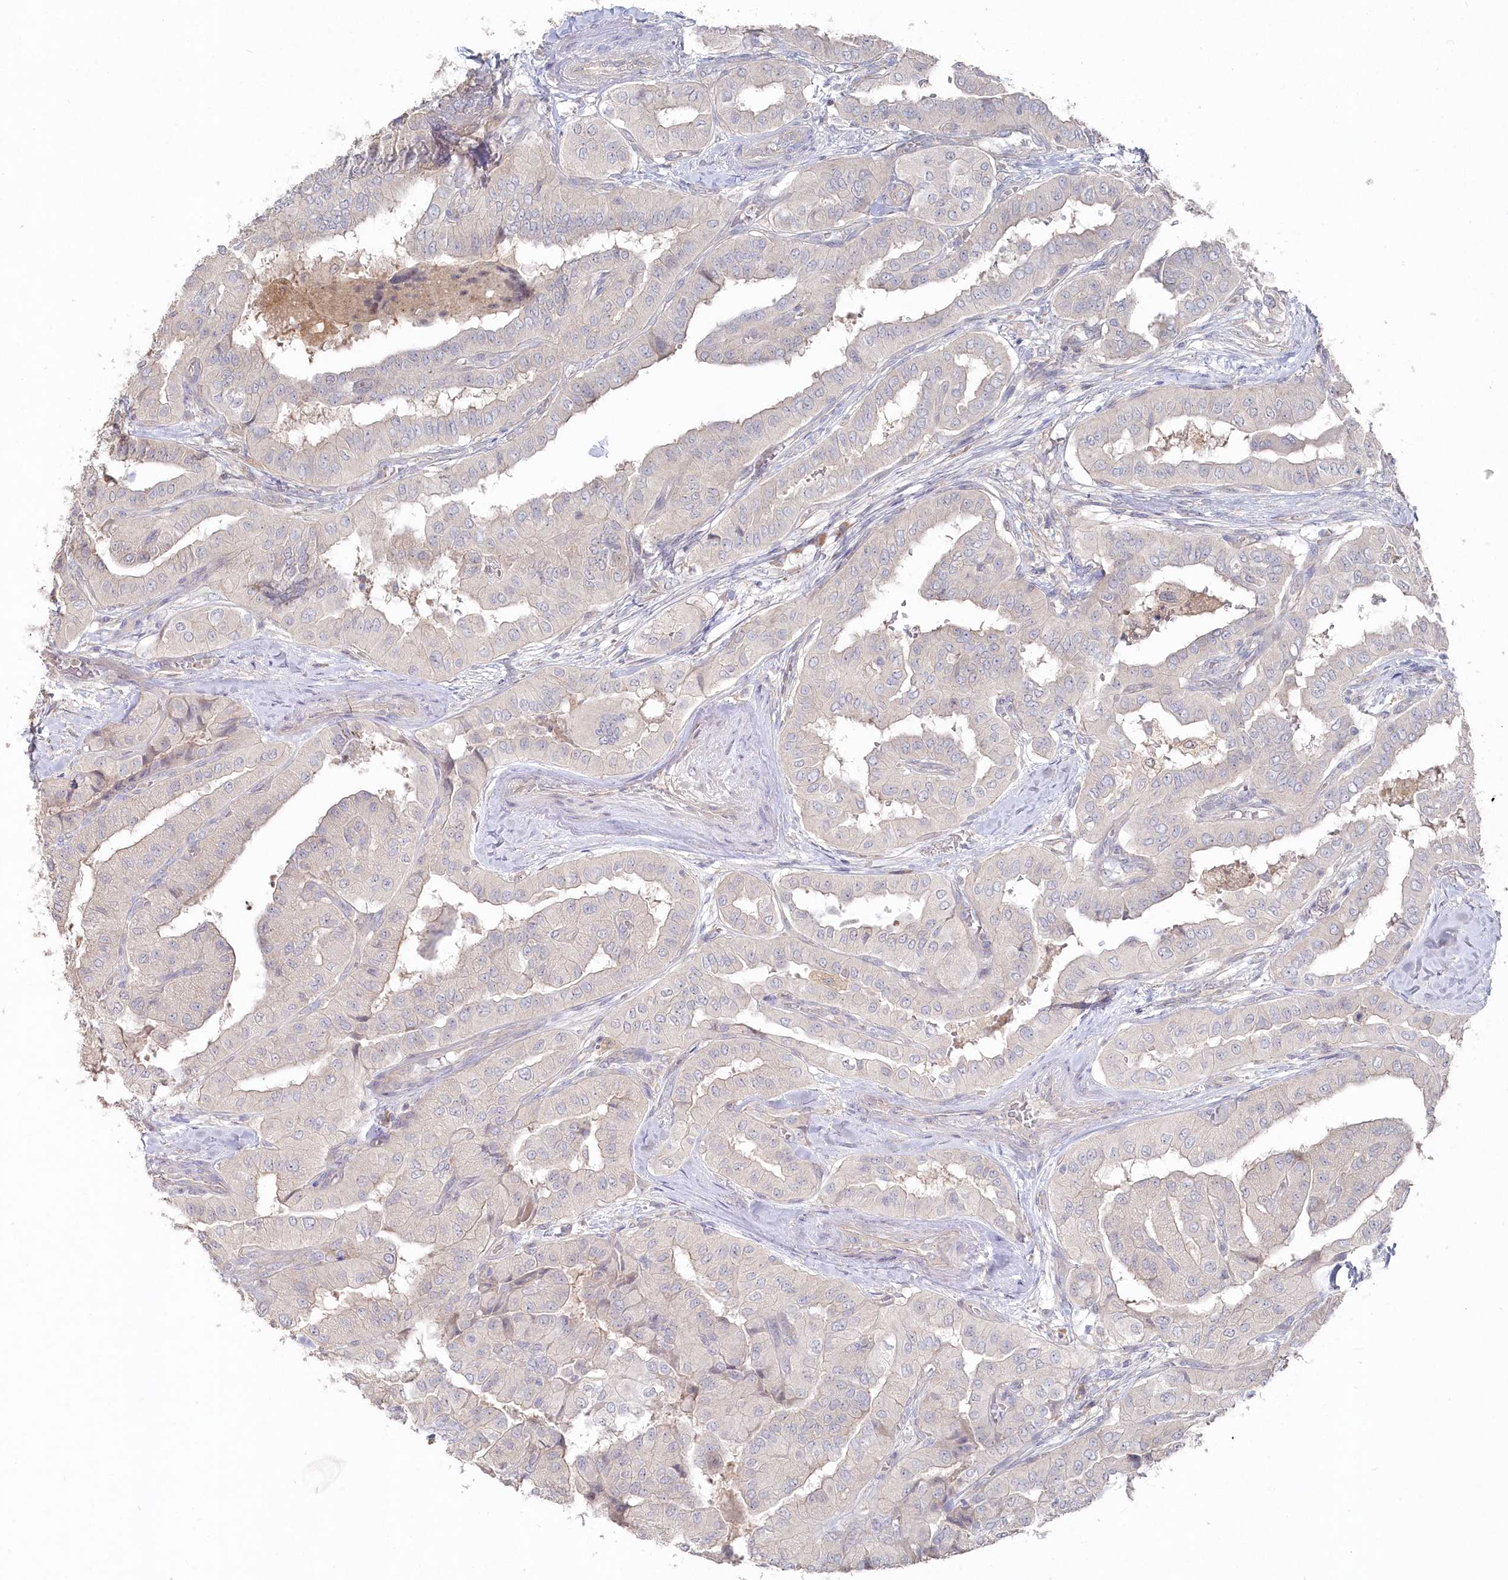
{"staining": {"intensity": "negative", "quantity": "none", "location": "none"}, "tissue": "thyroid cancer", "cell_type": "Tumor cells", "image_type": "cancer", "snomed": [{"axis": "morphology", "description": "Papillary adenocarcinoma, NOS"}, {"axis": "topography", "description": "Thyroid gland"}], "caption": "DAB (3,3'-diaminobenzidine) immunohistochemical staining of thyroid cancer (papillary adenocarcinoma) exhibits no significant expression in tumor cells.", "gene": "TGFBRAP1", "patient": {"sex": "female", "age": 59}}